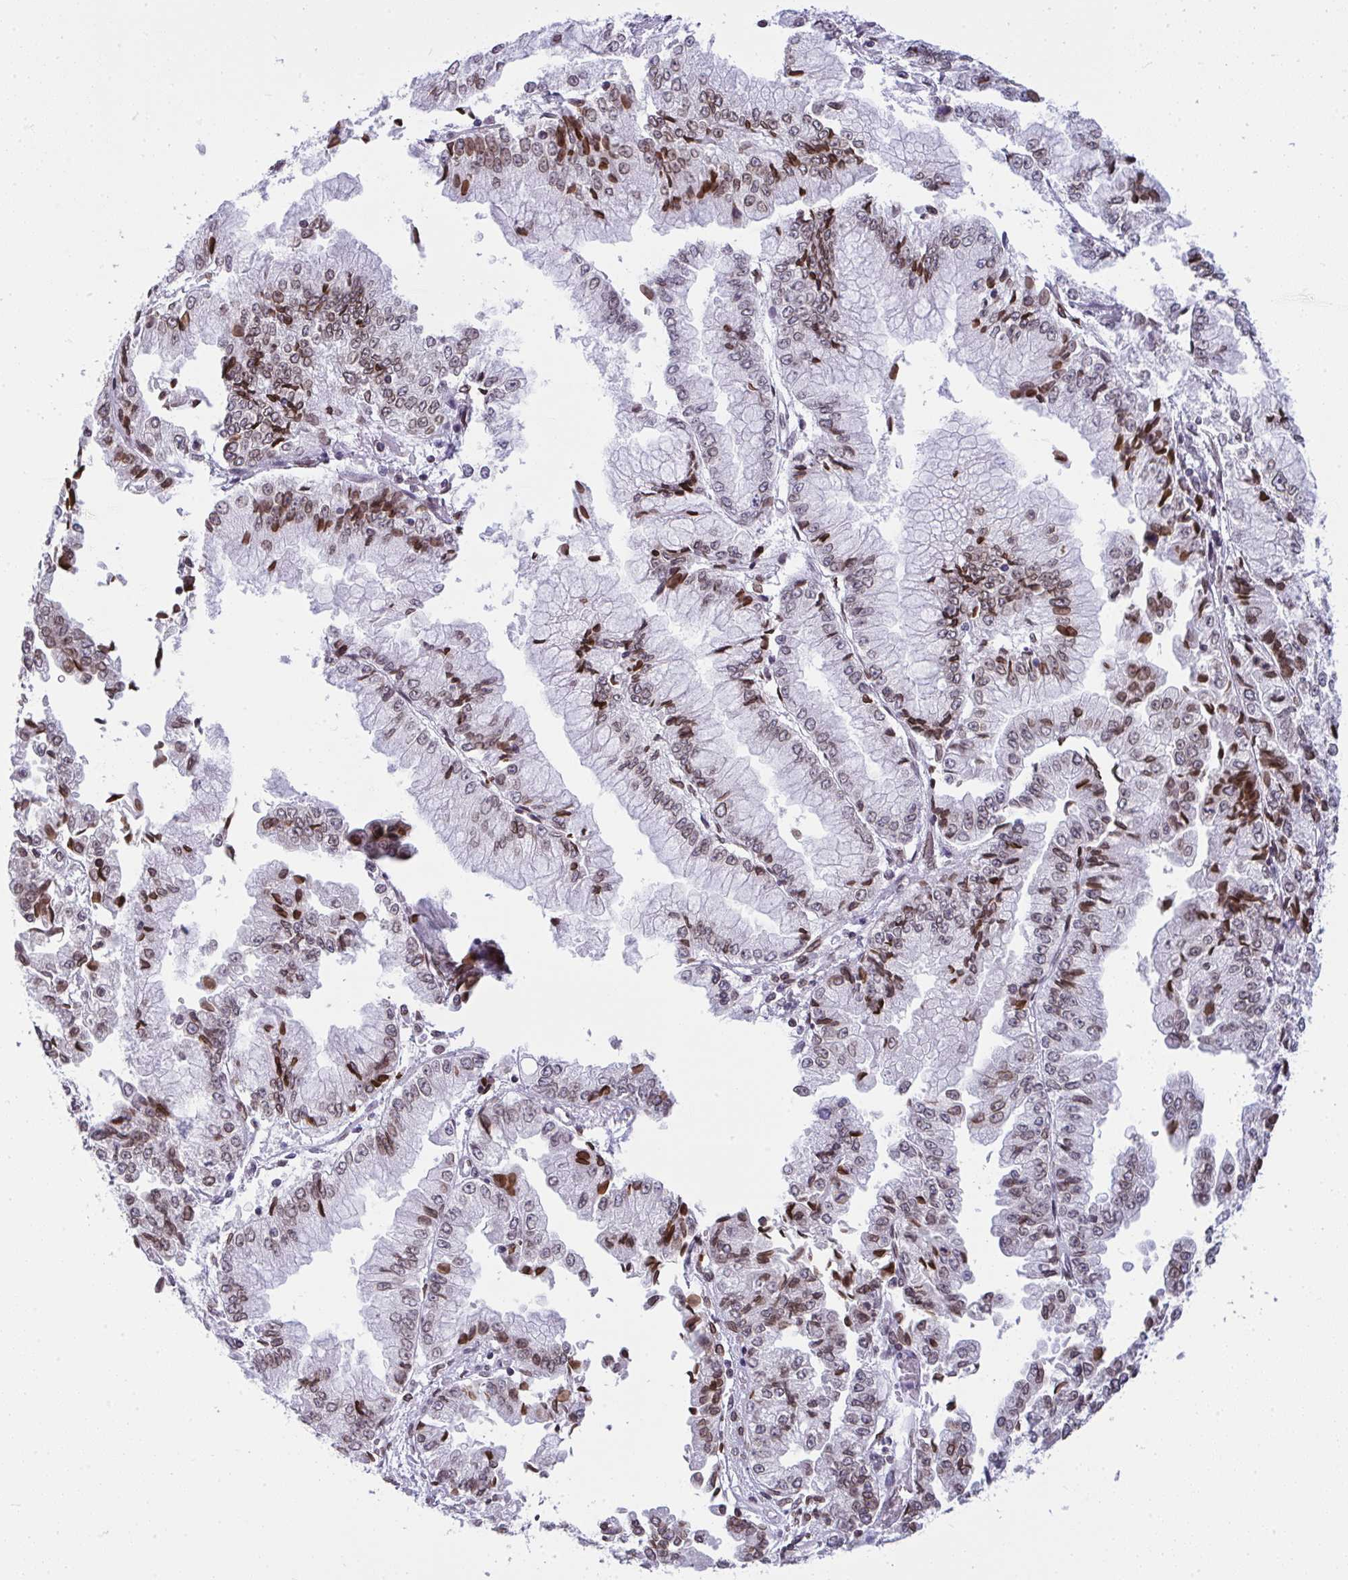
{"staining": {"intensity": "weak", "quantity": "25%-75%", "location": "cytoplasmic/membranous,nuclear"}, "tissue": "stomach cancer", "cell_type": "Tumor cells", "image_type": "cancer", "snomed": [{"axis": "morphology", "description": "Adenocarcinoma, NOS"}, {"axis": "topography", "description": "Stomach, upper"}], "caption": "Approximately 25%-75% of tumor cells in stomach cancer show weak cytoplasmic/membranous and nuclear protein expression as visualized by brown immunohistochemical staining.", "gene": "LMNB2", "patient": {"sex": "female", "age": 74}}